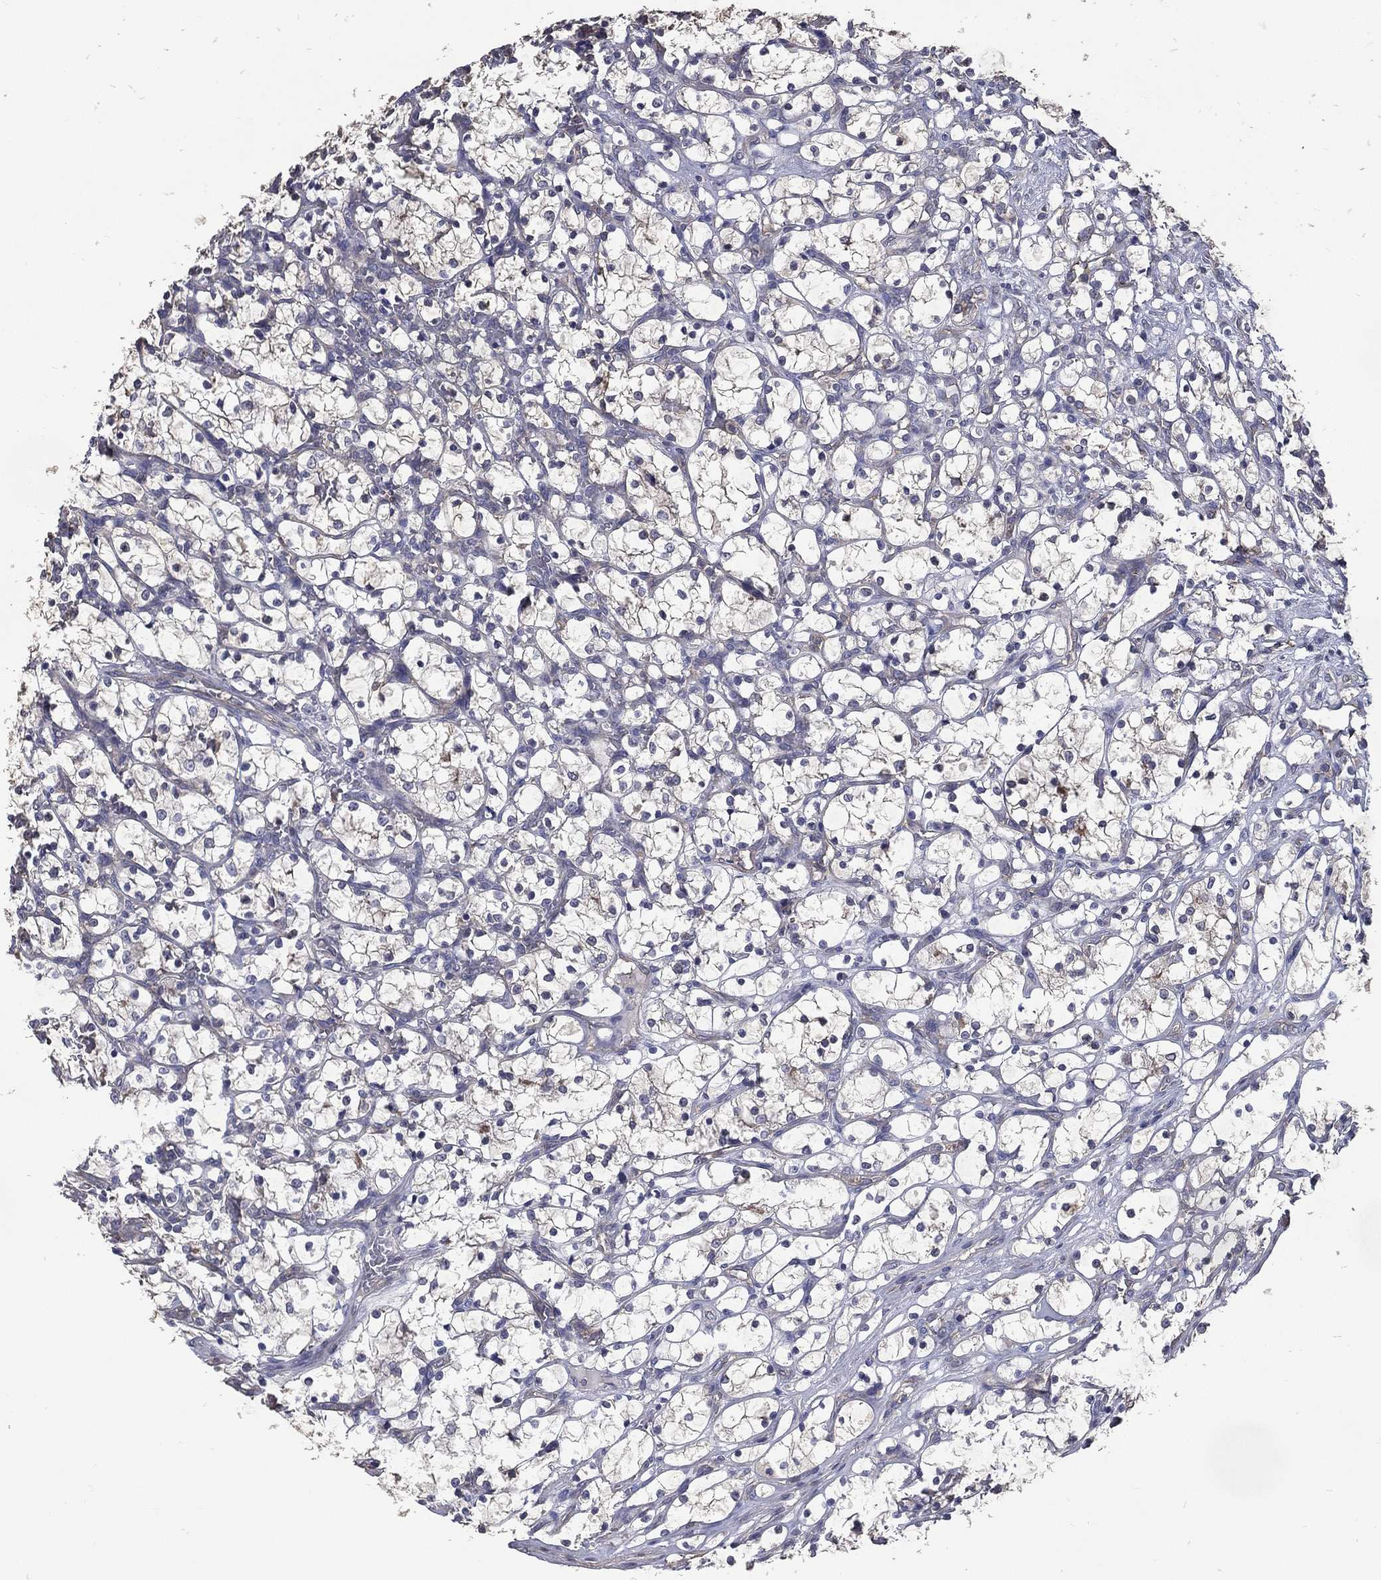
{"staining": {"intensity": "negative", "quantity": "none", "location": "none"}, "tissue": "renal cancer", "cell_type": "Tumor cells", "image_type": "cancer", "snomed": [{"axis": "morphology", "description": "Adenocarcinoma, NOS"}, {"axis": "topography", "description": "Kidney"}], "caption": "DAB (3,3'-diaminobenzidine) immunohistochemical staining of renal adenocarcinoma reveals no significant expression in tumor cells.", "gene": "SERPINB2", "patient": {"sex": "female", "age": 69}}